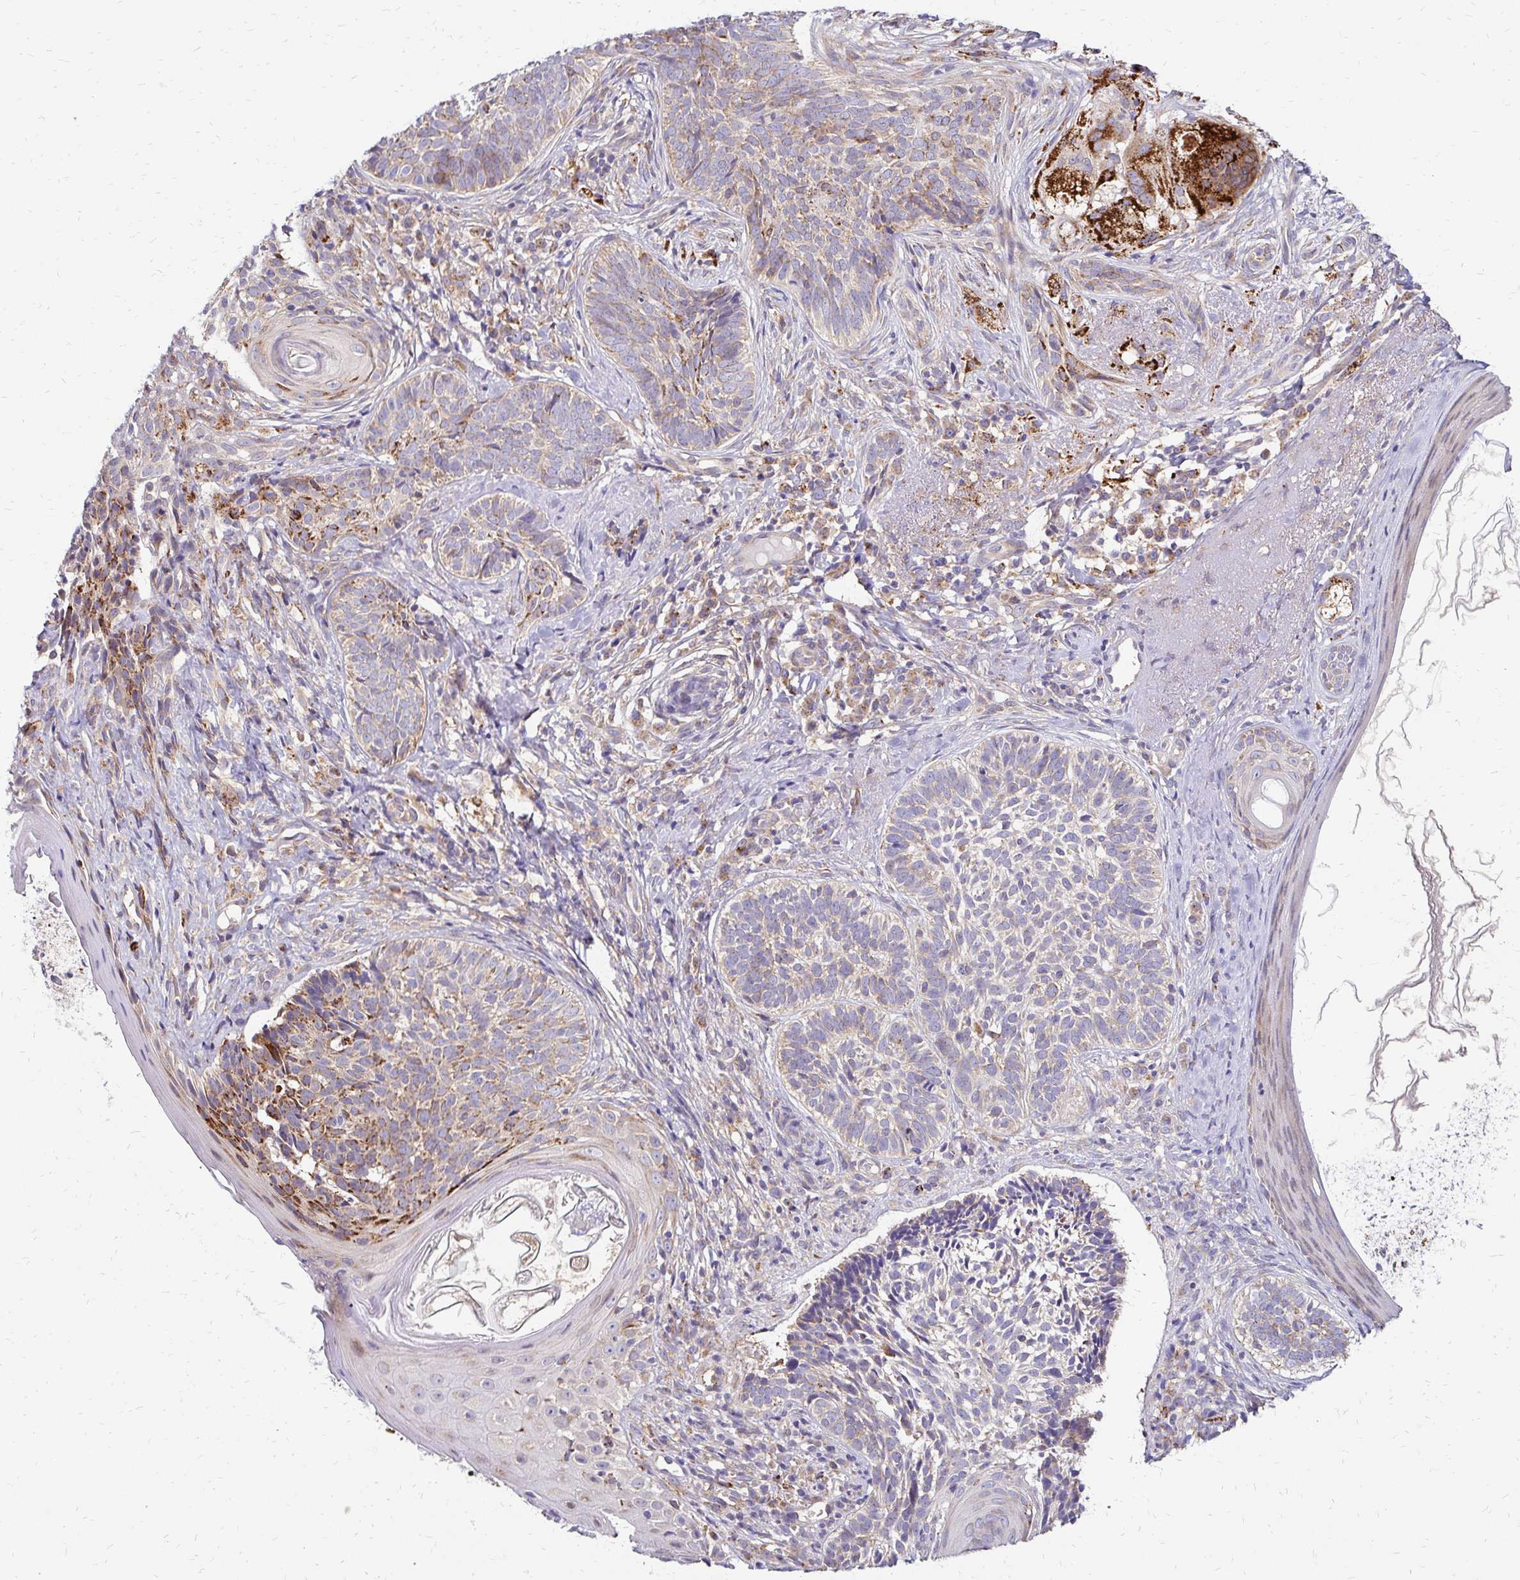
{"staining": {"intensity": "moderate", "quantity": "<25%", "location": "cytoplasmic/membranous"}, "tissue": "skin cancer", "cell_type": "Tumor cells", "image_type": "cancer", "snomed": [{"axis": "morphology", "description": "Basal cell carcinoma"}, {"axis": "topography", "description": "Skin"}], "caption": "Basal cell carcinoma (skin) stained for a protein (brown) reveals moderate cytoplasmic/membranous positive positivity in approximately <25% of tumor cells.", "gene": "IDUA", "patient": {"sex": "female", "age": 74}}